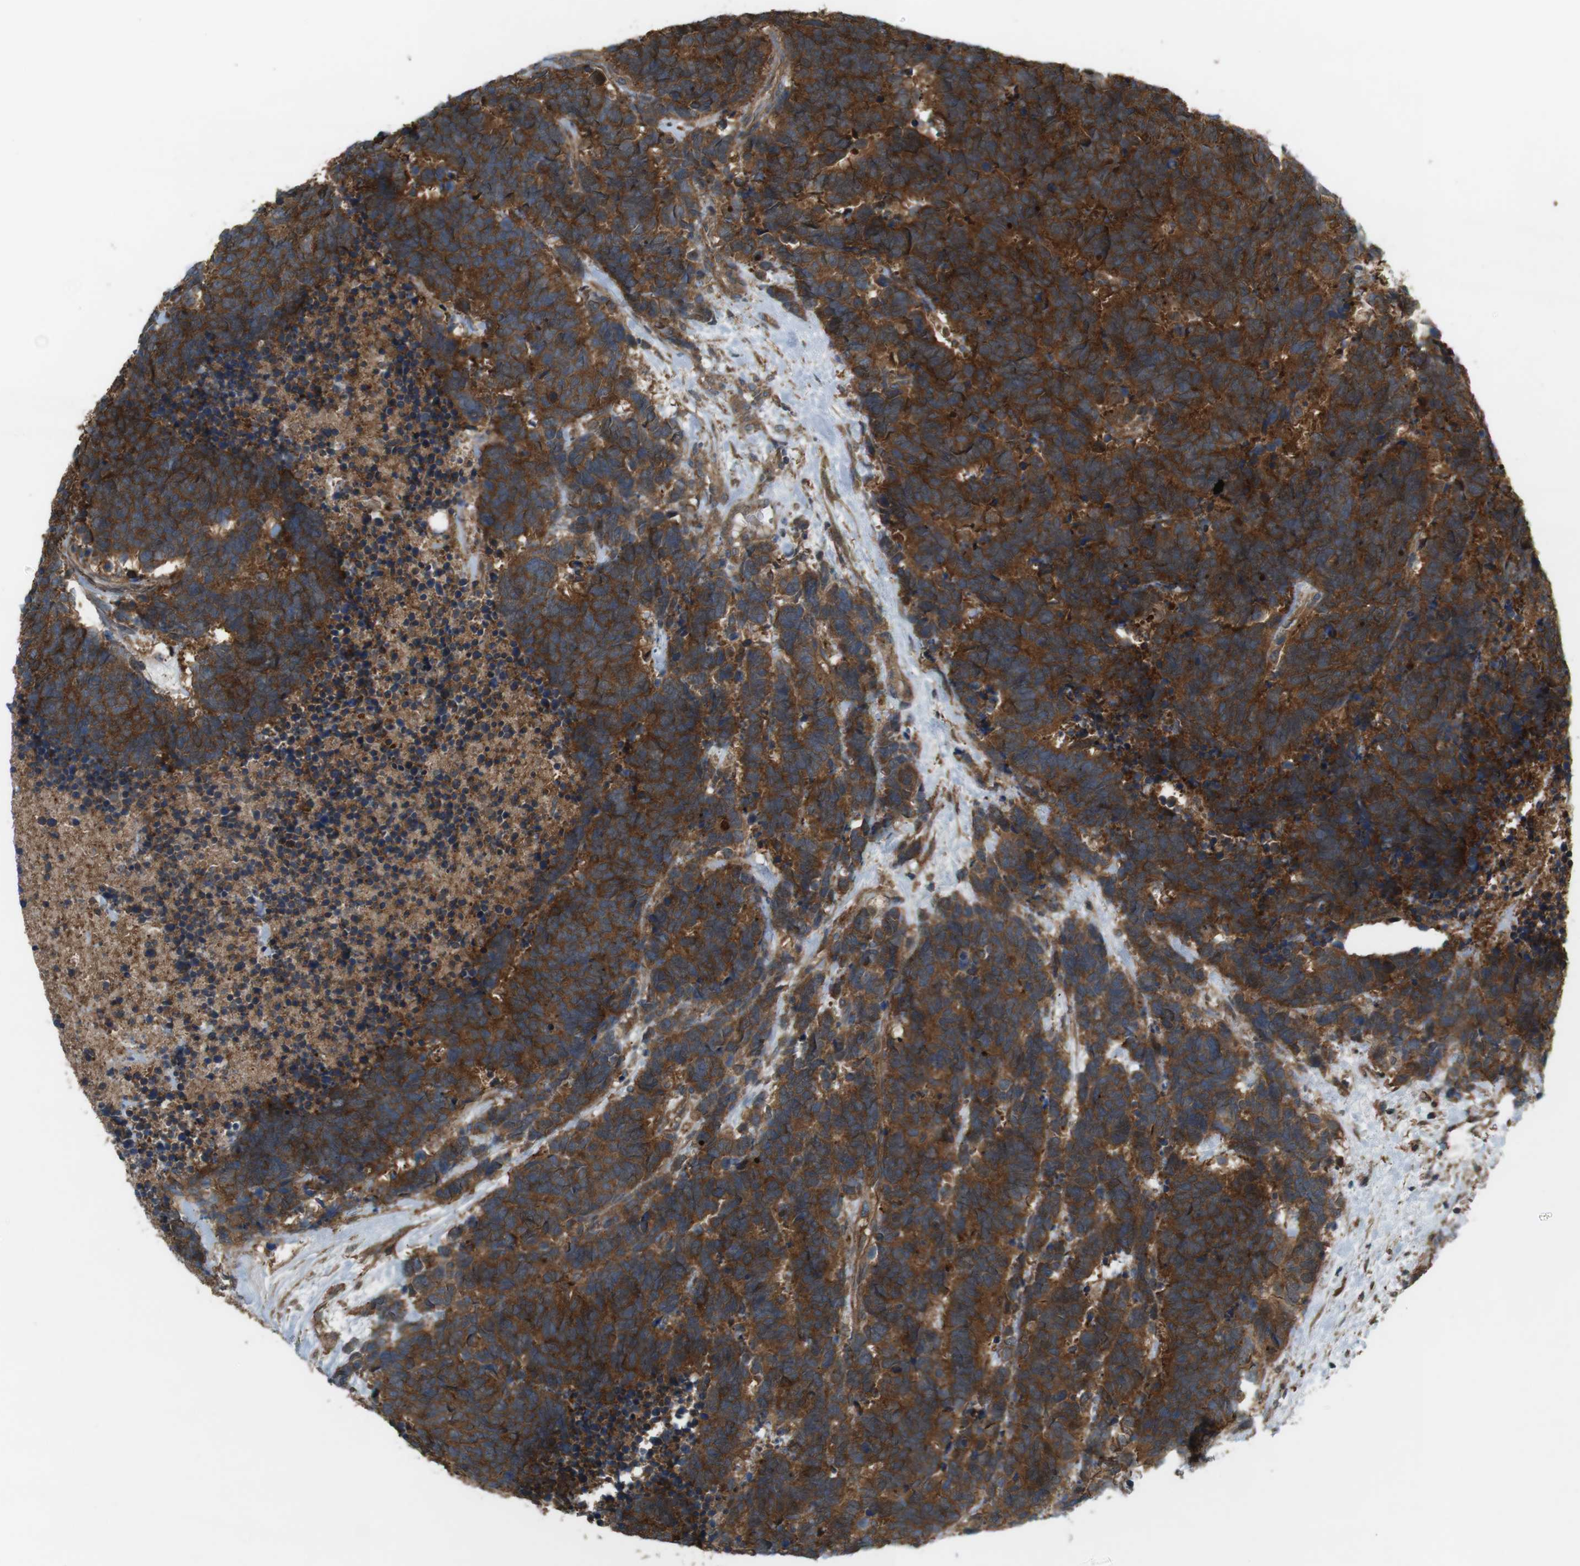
{"staining": {"intensity": "strong", "quantity": ">75%", "location": "cytoplasmic/membranous"}, "tissue": "carcinoid", "cell_type": "Tumor cells", "image_type": "cancer", "snomed": [{"axis": "morphology", "description": "Carcinoma, NOS"}, {"axis": "morphology", "description": "Carcinoid, malignant, NOS"}, {"axis": "topography", "description": "Urinary bladder"}], "caption": "Immunohistochemical staining of malignant carcinoid displays high levels of strong cytoplasmic/membranous staining in approximately >75% of tumor cells. (IHC, brightfield microscopy, high magnification).", "gene": "DDAH2", "patient": {"sex": "male", "age": 57}}